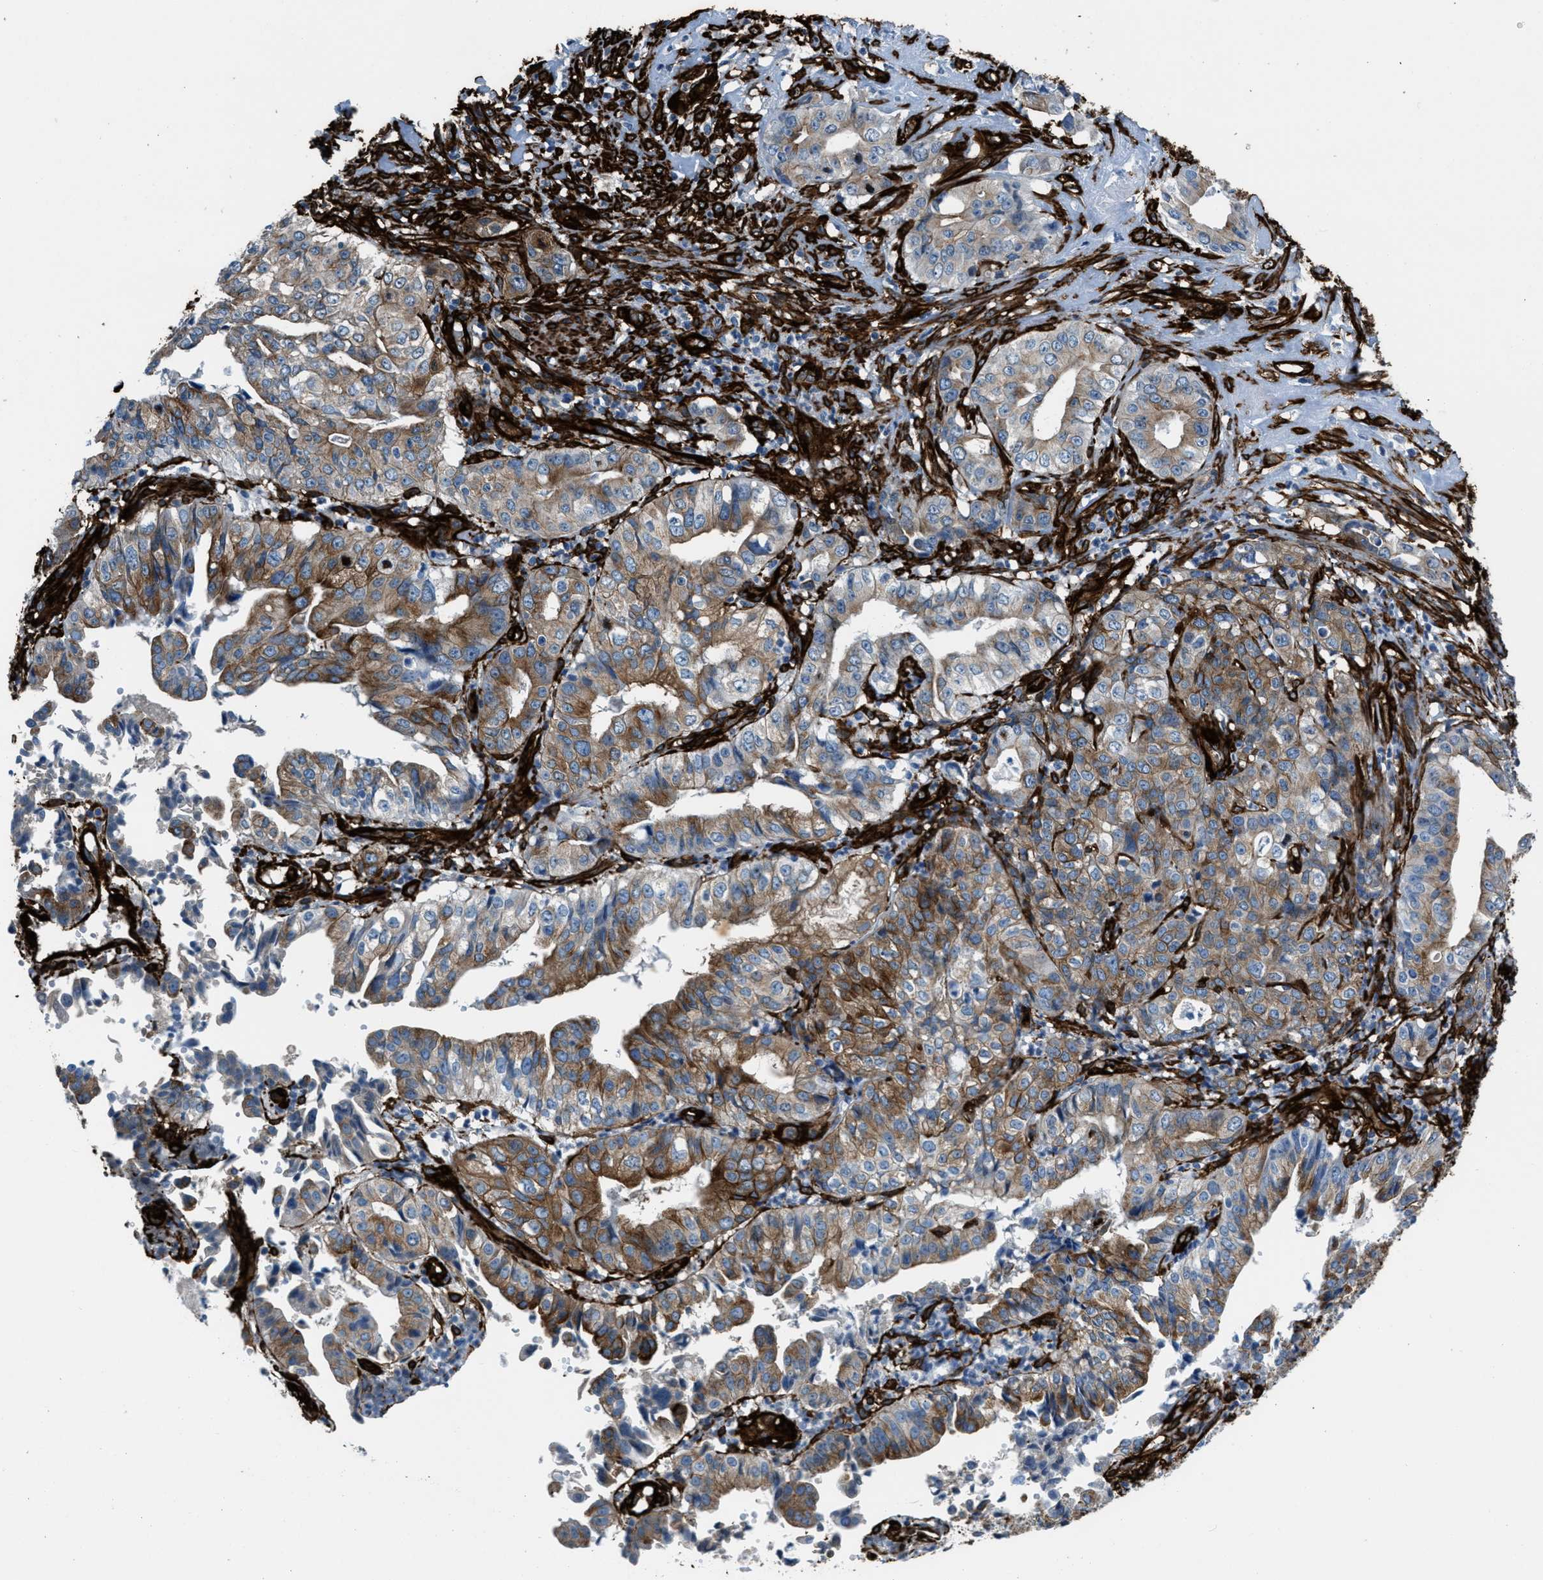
{"staining": {"intensity": "moderate", "quantity": ">75%", "location": "cytoplasmic/membranous"}, "tissue": "liver cancer", "cell_type": "Tumor cells", "image_type": "cancer", "snomed": [{"axis": "morphology", "description": "Cholangiocarcinoma"}, {"axis": "topography", "description": "Liver"}], "caption": "Immunohistochemistry (IHC) histopathology image of neoplastic tissue: liver cancer stained using immunohistochemistry shows medium levels of moderate protein expression localized specifically in the cytoplasmic/membranous of tumor cells, appearing as a cytoplasmic/membranous brown color.", "gene": "CALD1", "patient": {"sex": "female", "age": 61}}